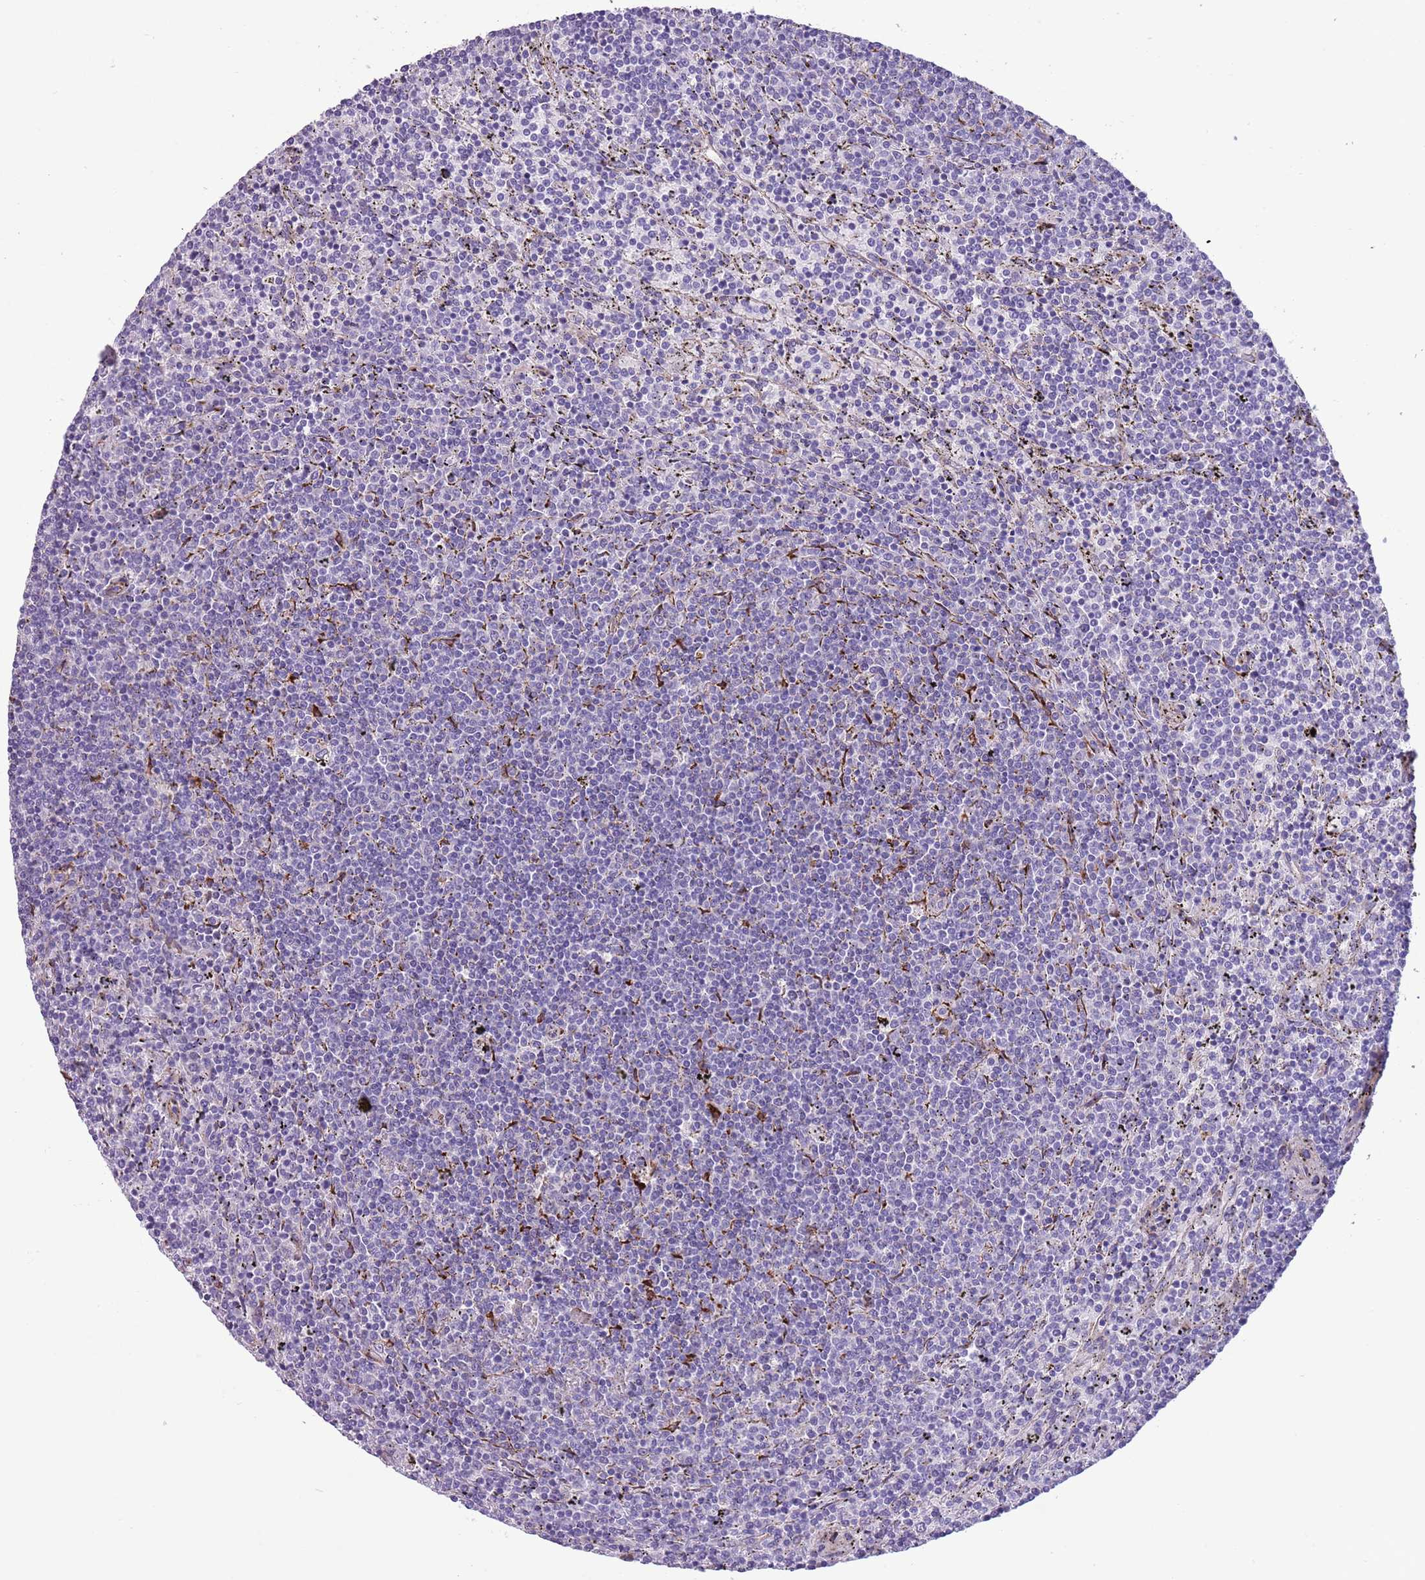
{"staining": {"intensity": "negative", "quantity": "none", "location": "none"}, "tissue": "lymphoma", "cell_type": "Tumor cells", "image_type": "cancer", "snomed": [{"axis": "morphology", "description": "Malignant lymphoma, non-Hodgkin's type, Low grade"}, {"axis": "topography", "description": "Spleen"}], "caption": "This is a photomicrograph of immunohistochemistry (IHC) staining of malignant lymphoma, non-Hodgkin's type (low-grade), which shows no expression in tumor cells.", "gene": "MRPL32", "patient": {"sex": "female", "age": 50}}